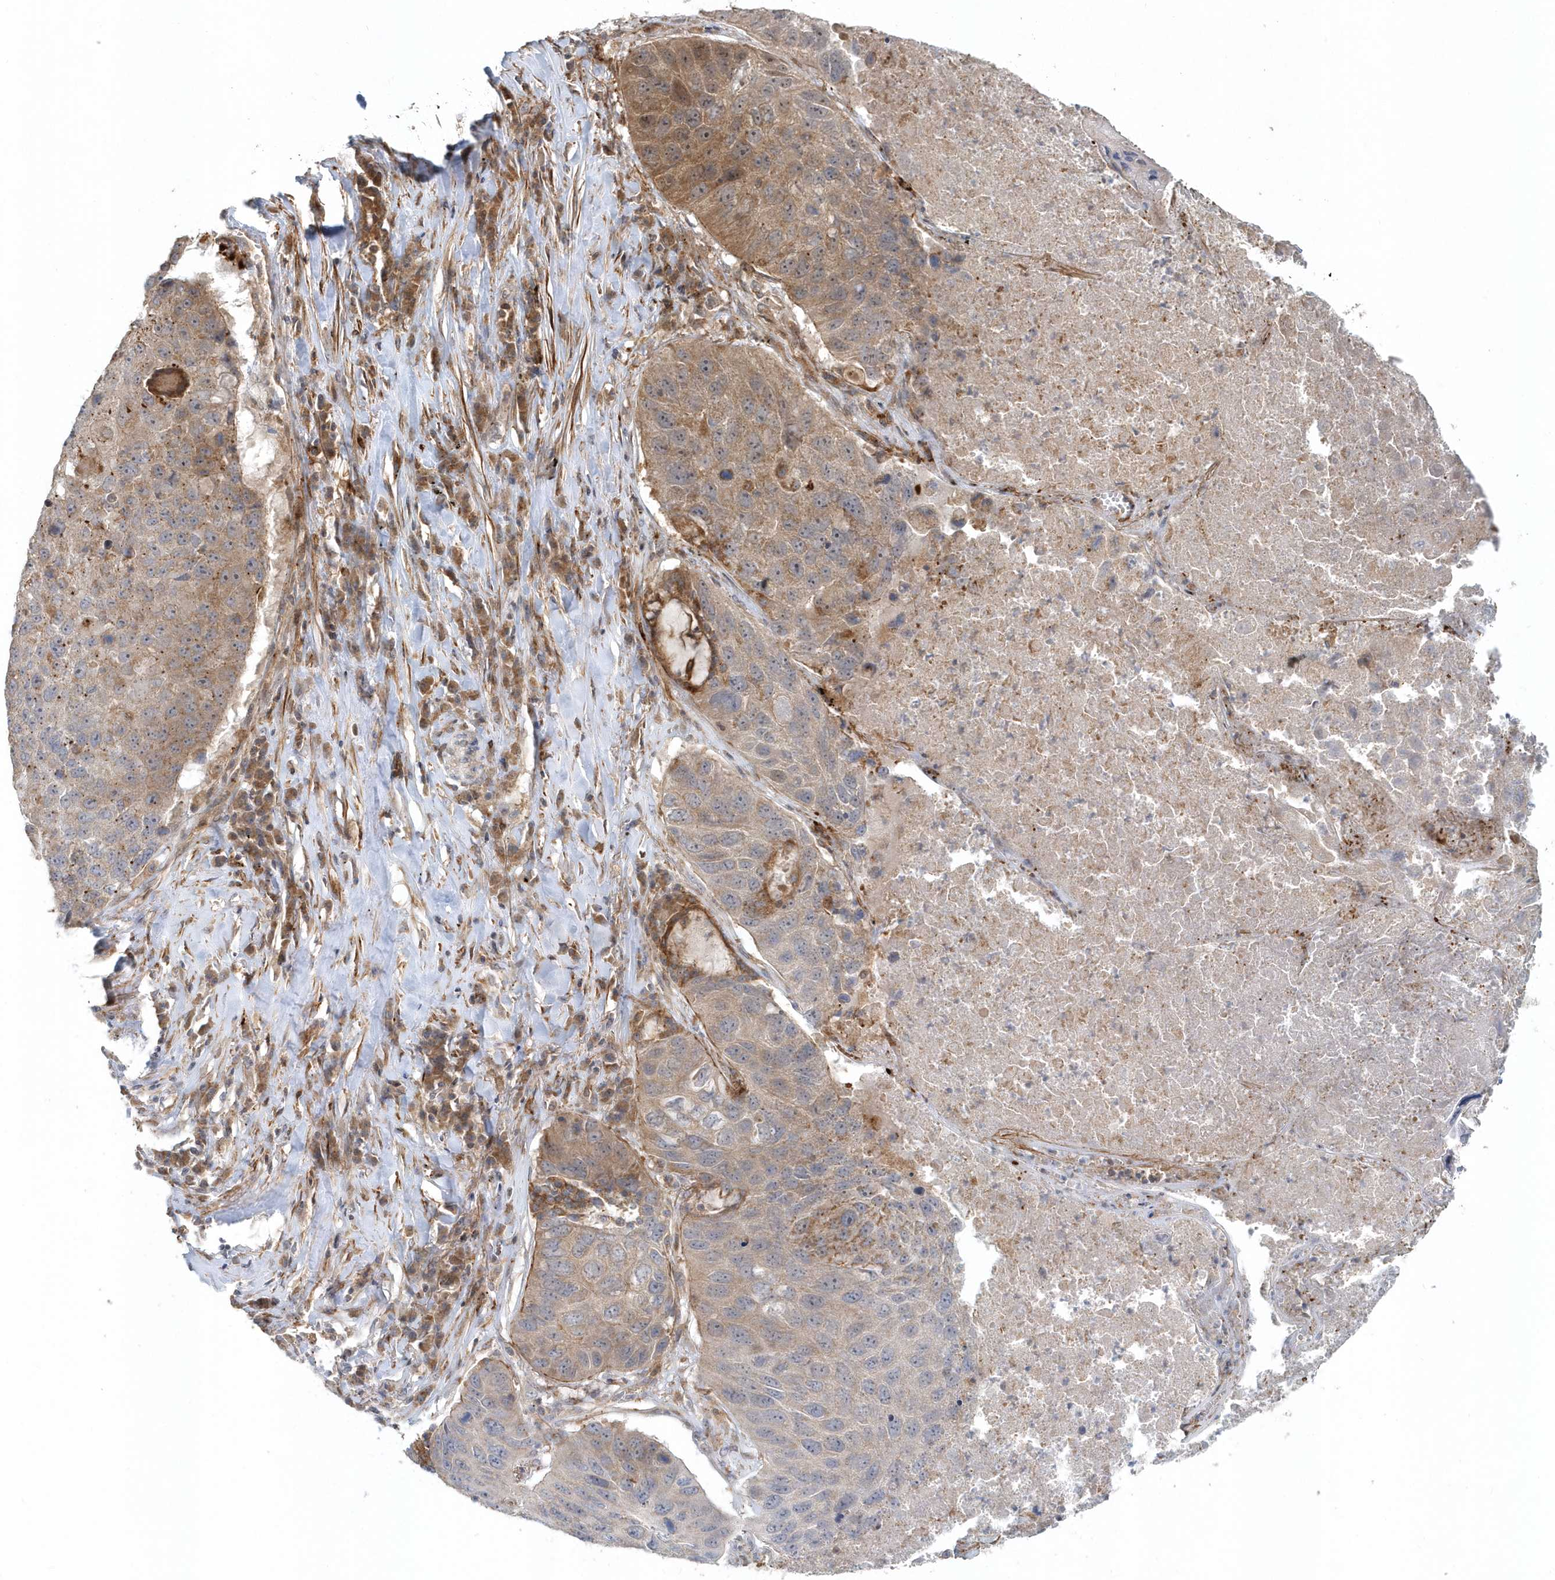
{"staining": {"intensity": "moderate", "quantity": "<25%", "location": "cytoplasmic/membranous"}, "tissue": "lung cancer", "cell_type": "Tumor cells", "image_type": "cancer", "snomed": [{"axis": "morphology", "description": "Squamous cell carcinoma, NOS"}, {"axis": "topography", "description": "Lung"}], "caption": "DAB immunohistochemical staining of lung squamous cell carcinoma displays moderate cytoplasmic/membranous protein staining in about <25% of tumor cells.", "gene": "MMUT", "patient": {"sex": "male", "age": 61}}